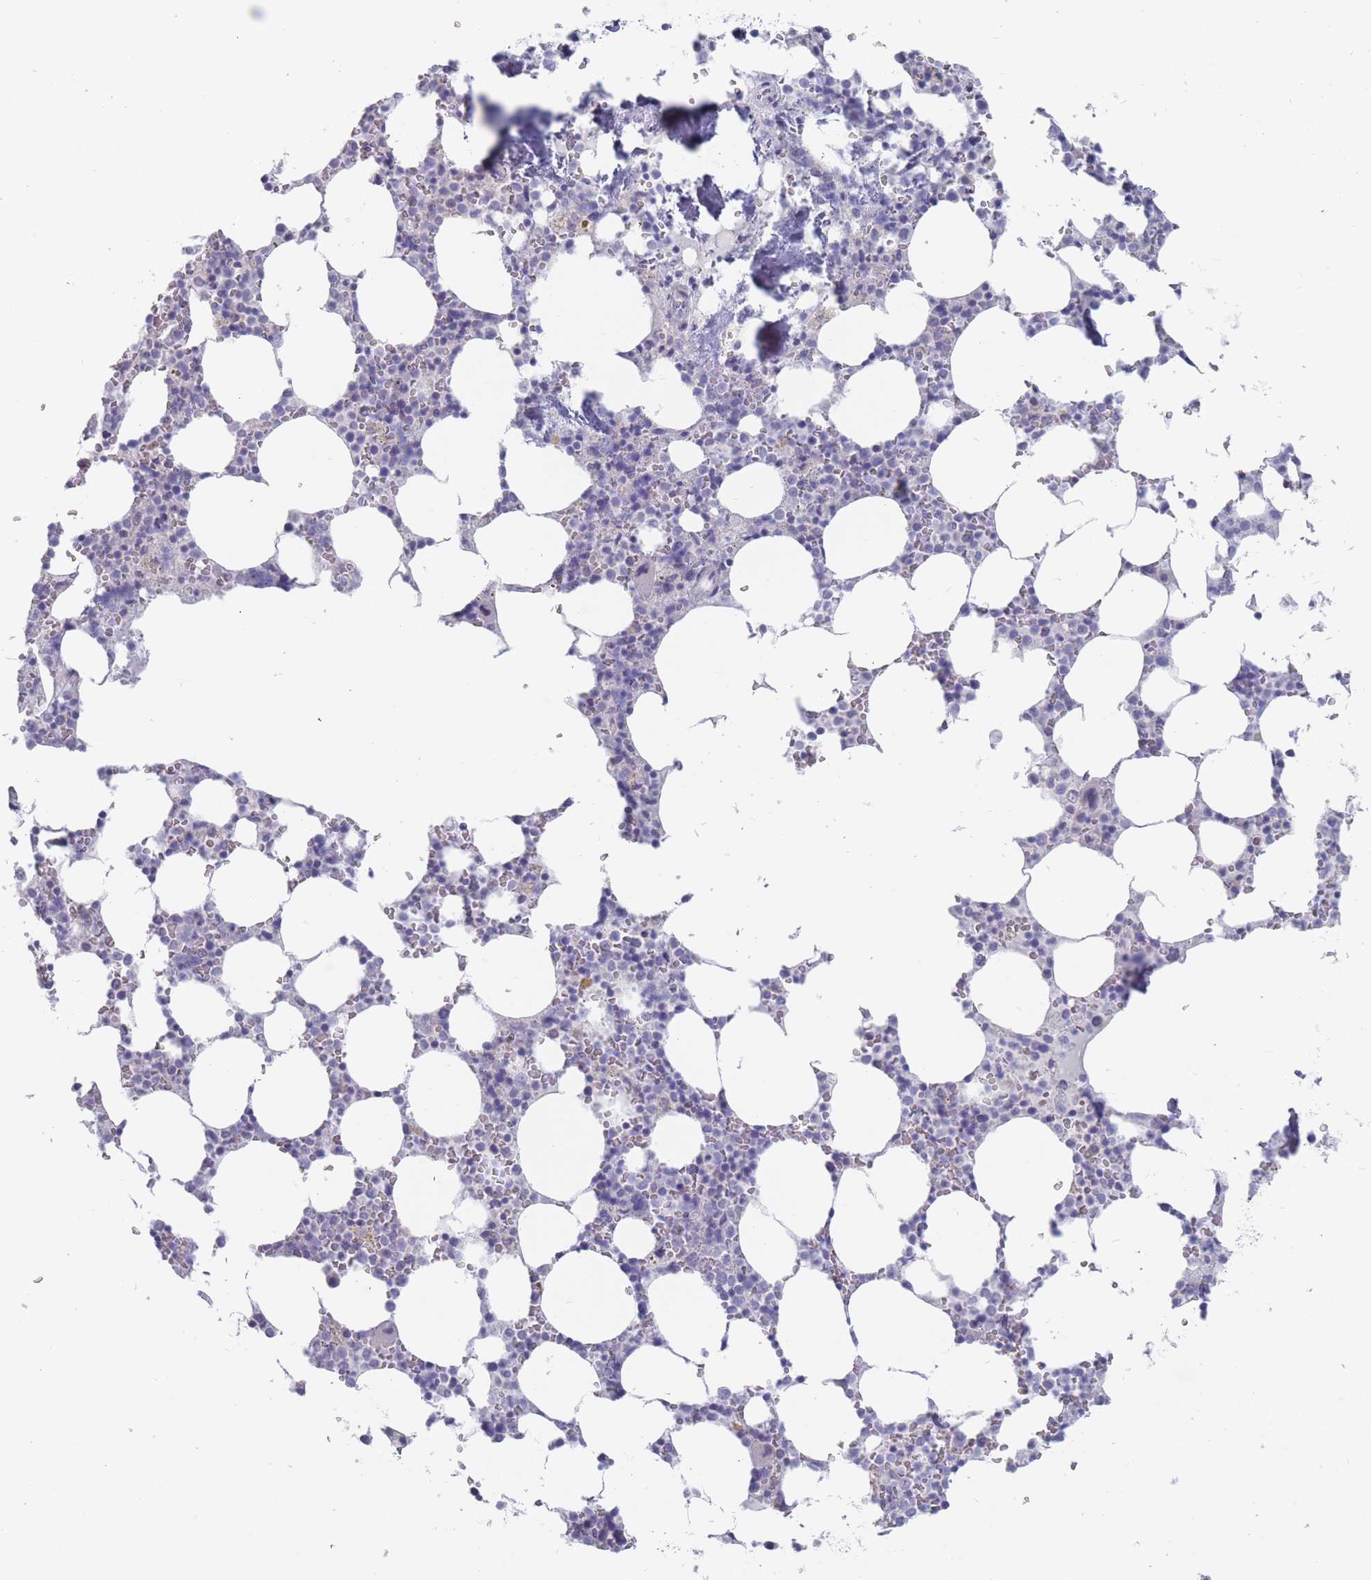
{"staining": {"intensity": "negative", "quantity": "none", "location": "none"}, "tissue": "bone marrow", "cell_type": "Hematopoietic cells", "image_type": "normal", "snomed": [{"axis": "morphology", "description": "Normal tissue, NOS"}, {"axis": "topography", "description": "Bone marrow"}], "caption": "The IHC image has no significant expression in hematopoietic cells of bone marrow.", "gene": "PIGU", "patient": {"sex": "male", "age": 64}}